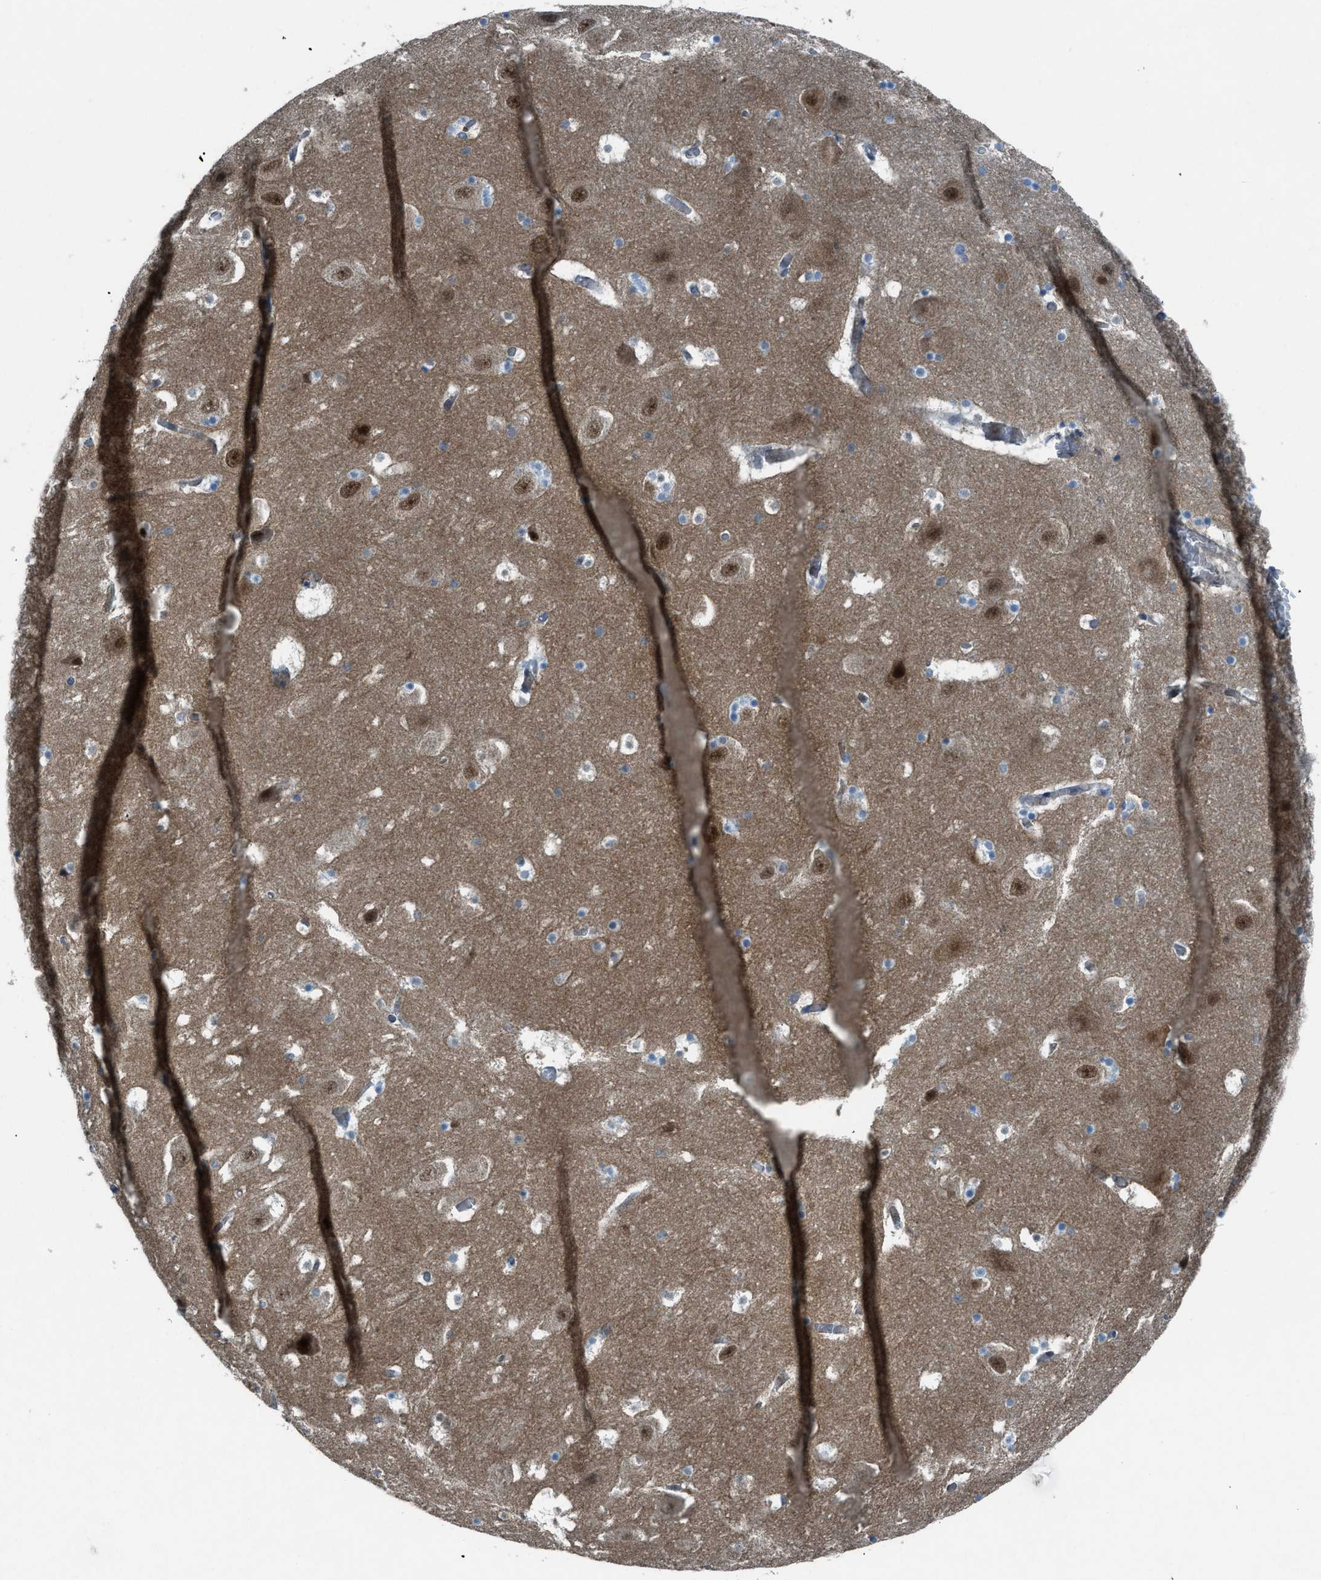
{"staining": {"intensity": "negative", "quantity": "none", "location": "none"}, "tissue": "hippocampus", "cell_type": "Glial cells", "image_type": "normal", "snomed": [{"axis": "morphology", "description": "Normal tissue, NOS"}, {"axis": "topography", "description": "Hippocampus"}], "caption": "Image shows no protein positivity in glial cells of benign hippocampus. (Brightfield microscopy of DAB immunohistochemistry (IHC) at high magnification).", "gene": "PRKN", "patient": {"sex": "male", "age": 45}}